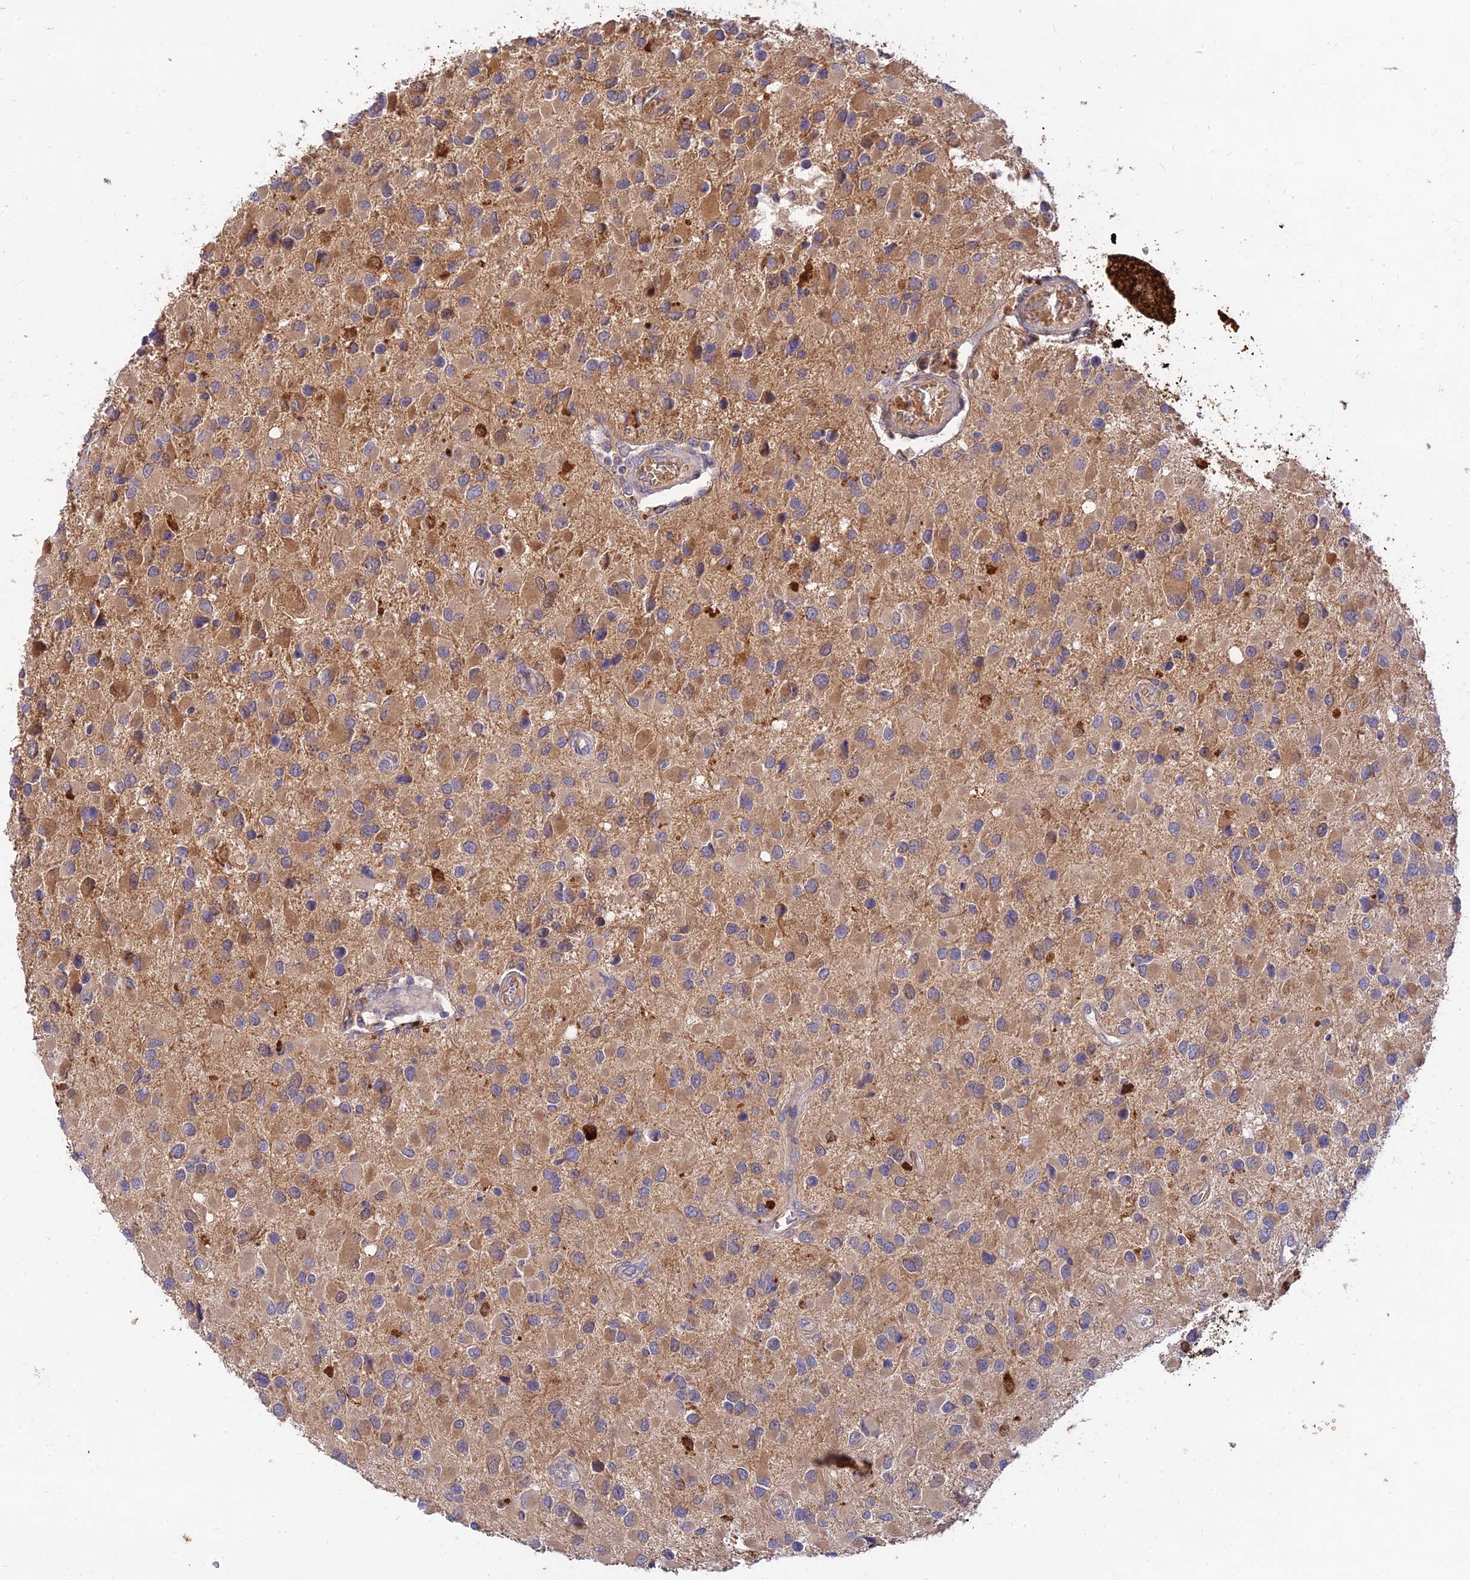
{"staining": {"intensity": "weak", "quantity": ">75%", "location": "cytoplasmic/membranous"}, "tissue": "glioma", "cell_type": "Tumor cells", "image_type": "cancer", "snomed": [{"axis": "morphology", "description": "Glioma, malignant, High grade"}, {"axis": "topography", "description": "Brain"}], "caption": "Weak cytoplasmic/membranous expression is appreciated in about >75% of tumor cells in malignant glioma (high-grade). (IHC, brightfield microscopy, high magnification).", "gene": "ACSM5", "patient": {"sex": "male", "age": 53}}